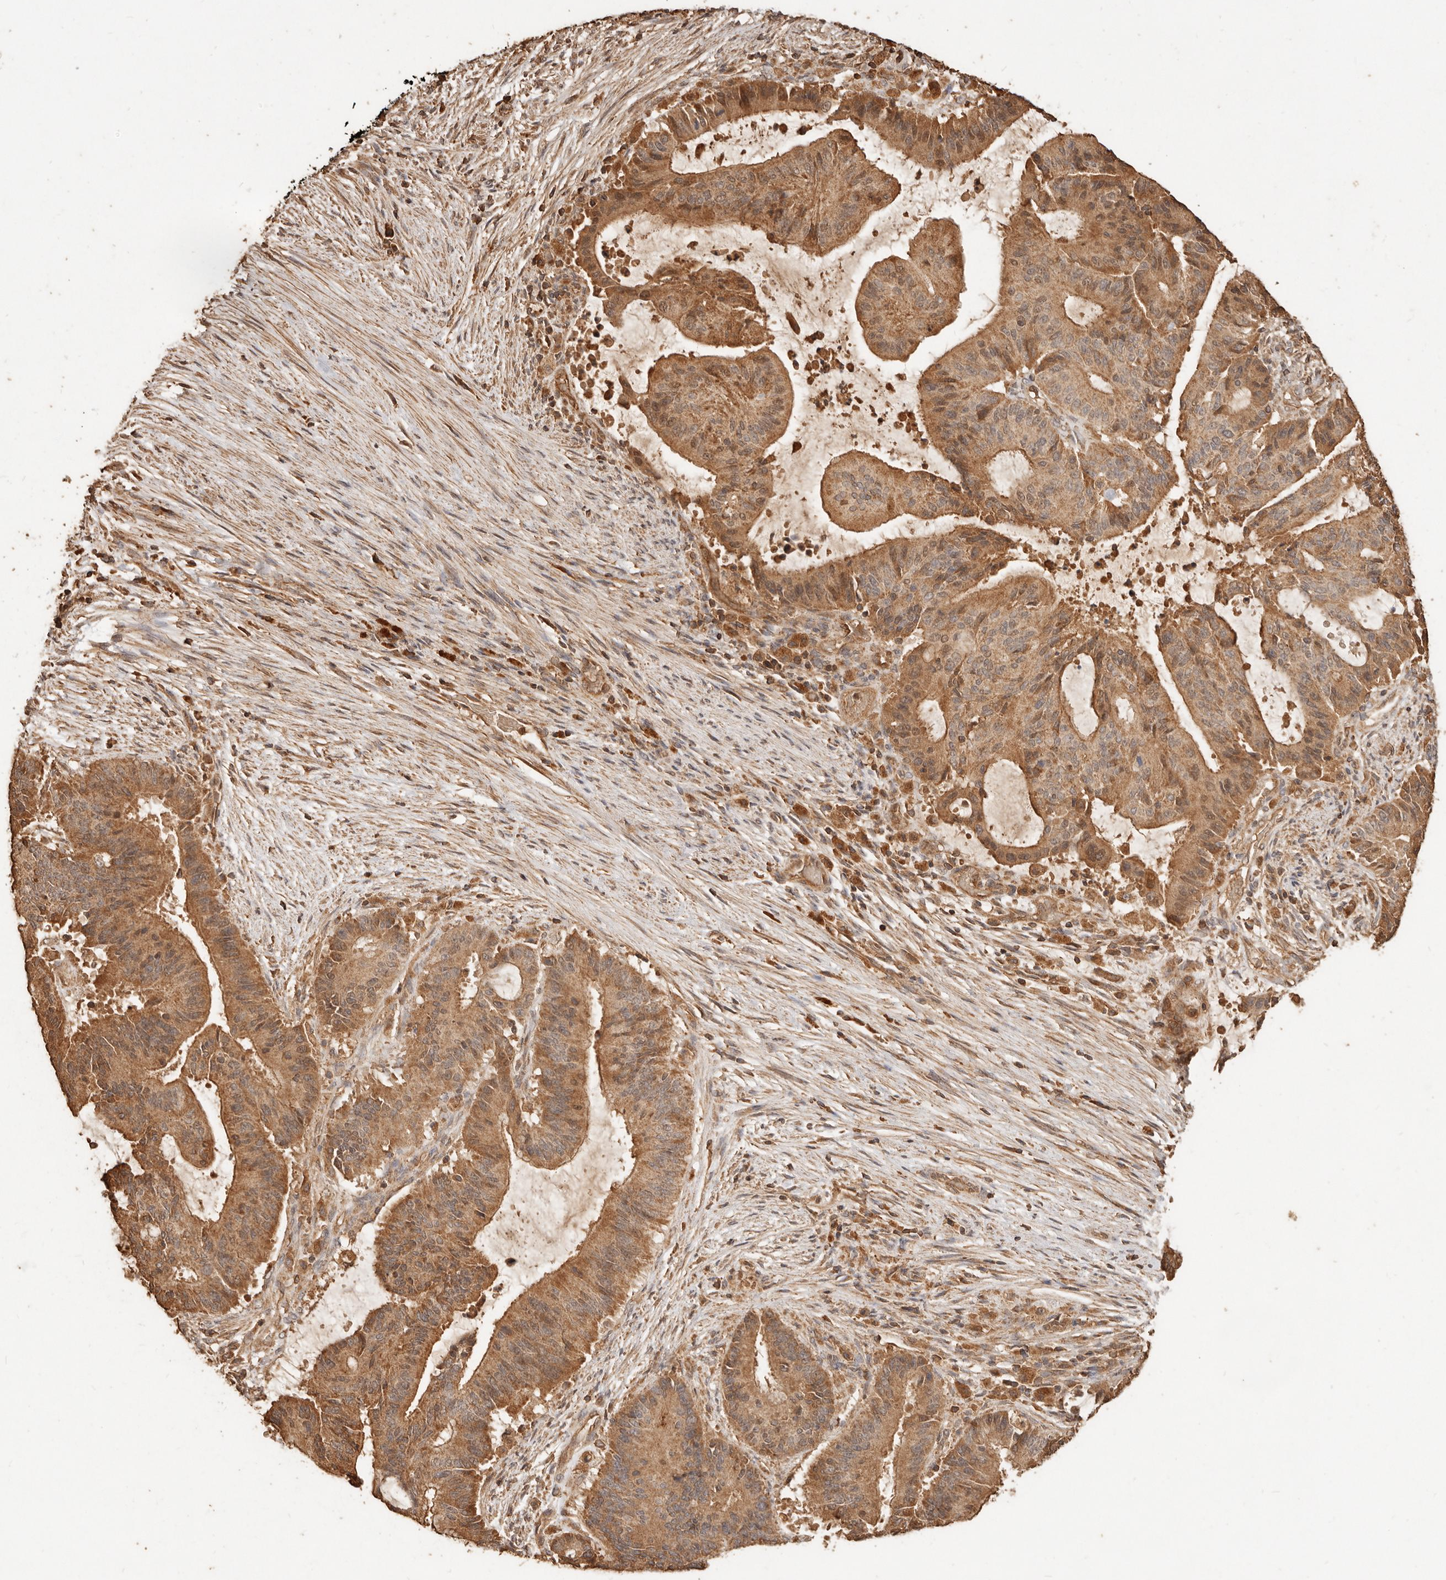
{"staining": {"intensity": "moderate", "quantity": ">75%", "location": "cytoplasmic/membranous"}, "tissue": "liver cancer", "cell_type": "Tumor cells", "image_type": "cancer", "snomed": [{"axis": "morphology", "description": "Normal tissue, NOS"}, {"axis": "morphology", "description": "Cholangiocarcinoma"}, {"axis": "topography", "description": "Liver"}, {"axis": "topography", "description": "Peripheral nerve tissue"}], "caption": "High-power microscopy captured an immunohistochemistry (IHC) photomicrograph of liver cancer (cholangiocarcinoma), revealing moderate cytoplasmic/membranous staining in approximately >75% of tumor cells. The staining is performed using DAB (3,3'-diaminobenzidine) brown chromogen to label protein expression. The nuclei are counter-stained blue using hematoxylin.", "gene": "FAM180B", "patient": {"sex": "female", "age": 73}}